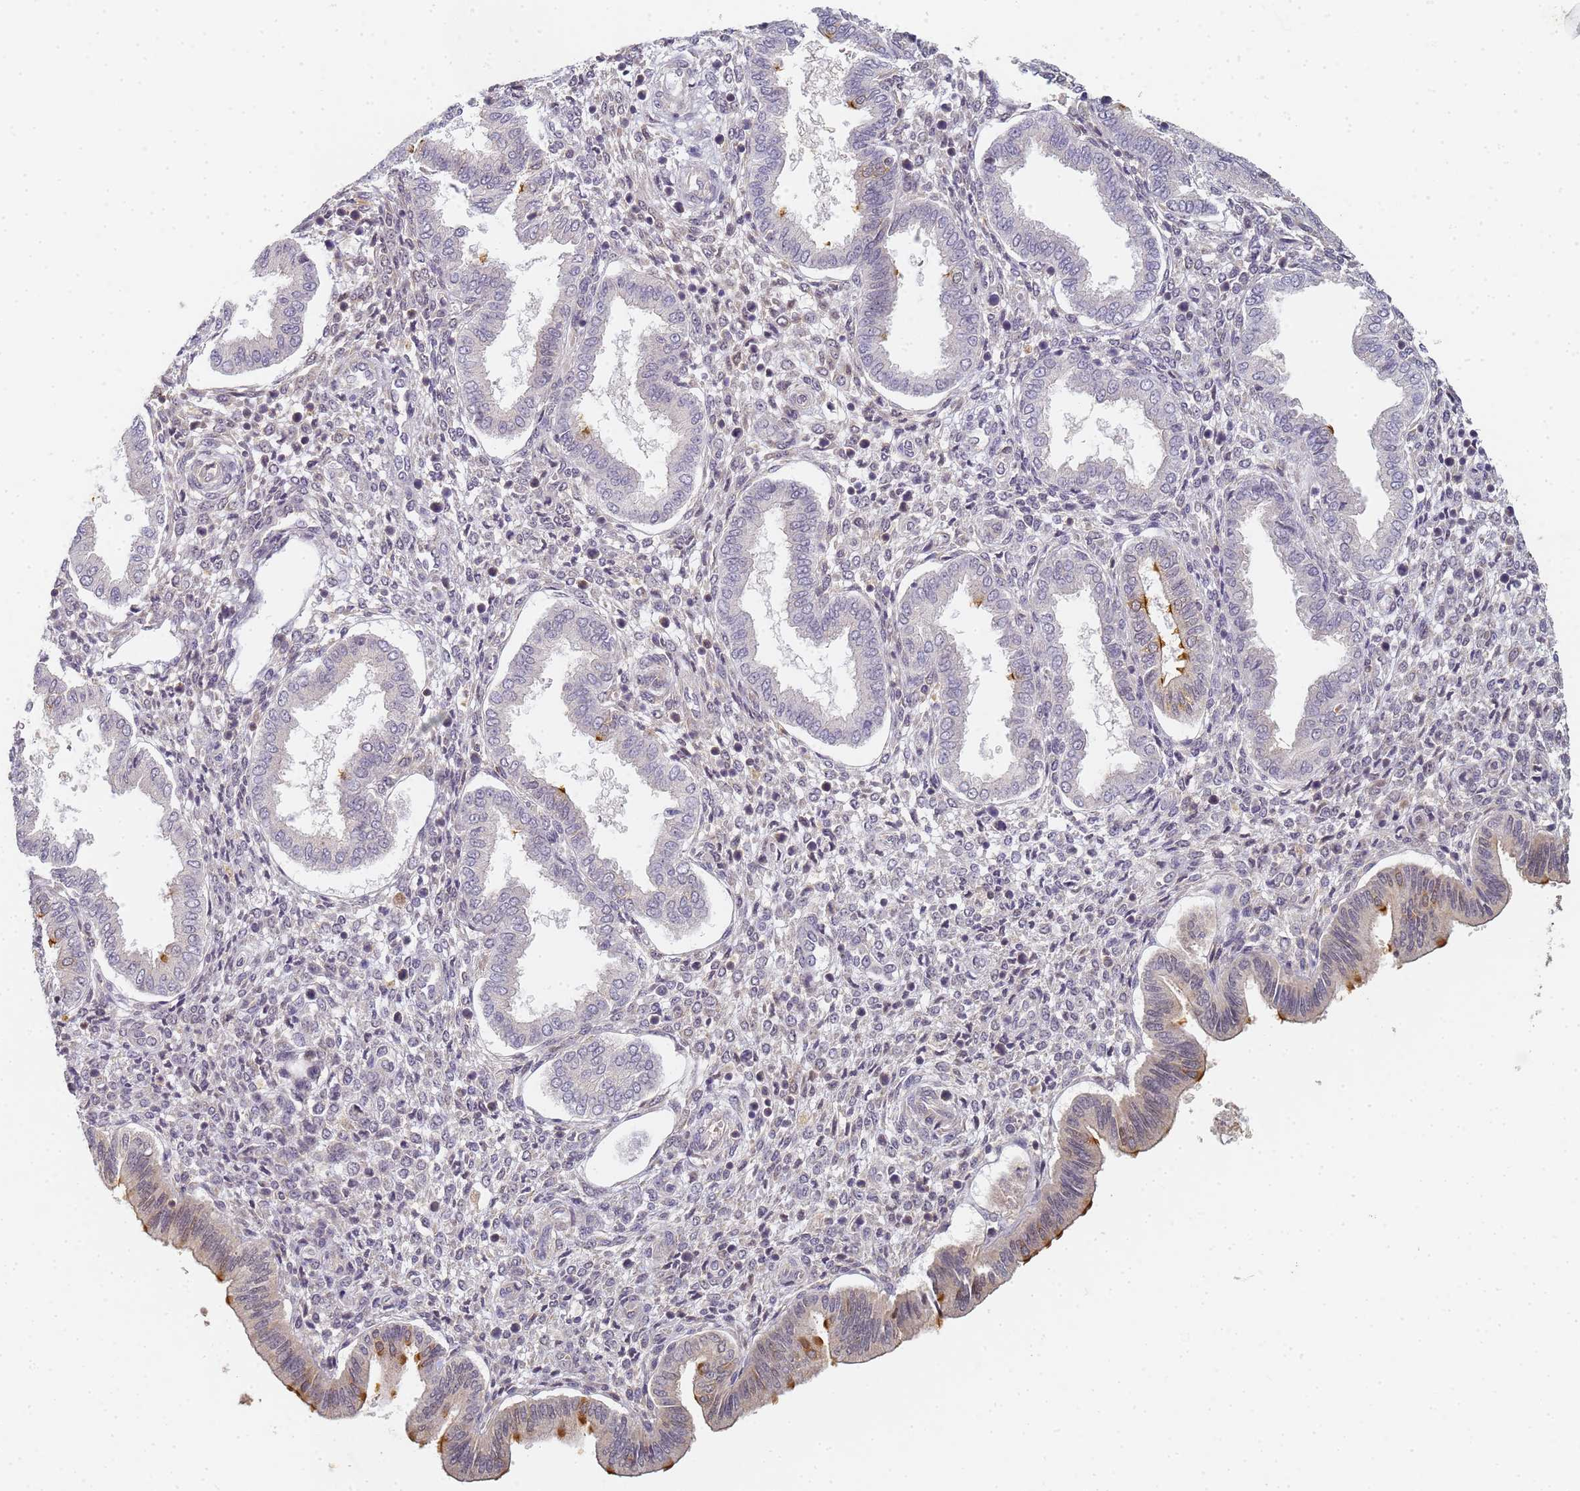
{"staining": {"intensity": "negative", "quantity": "none", "location": "none"}, "tissue": "endometrium", "cell_type": "Cells in endometrial stroma", "image_type": "normal", "snomed": [{"axis": "morphology", "description": "Normal tissue, NOS"}, {"axis": "topography", "description": "Endometrium"}], "caption": "The histopathology image displays no significant expression in cells in endometrial stroma of endometrium. (Brightfield microscopy of DAB (3,3'-diaminobenzidine) immunohistochemistry at high magnification).", "gene": "HMCES", "patient": {"sex": "female", "age": 24}}